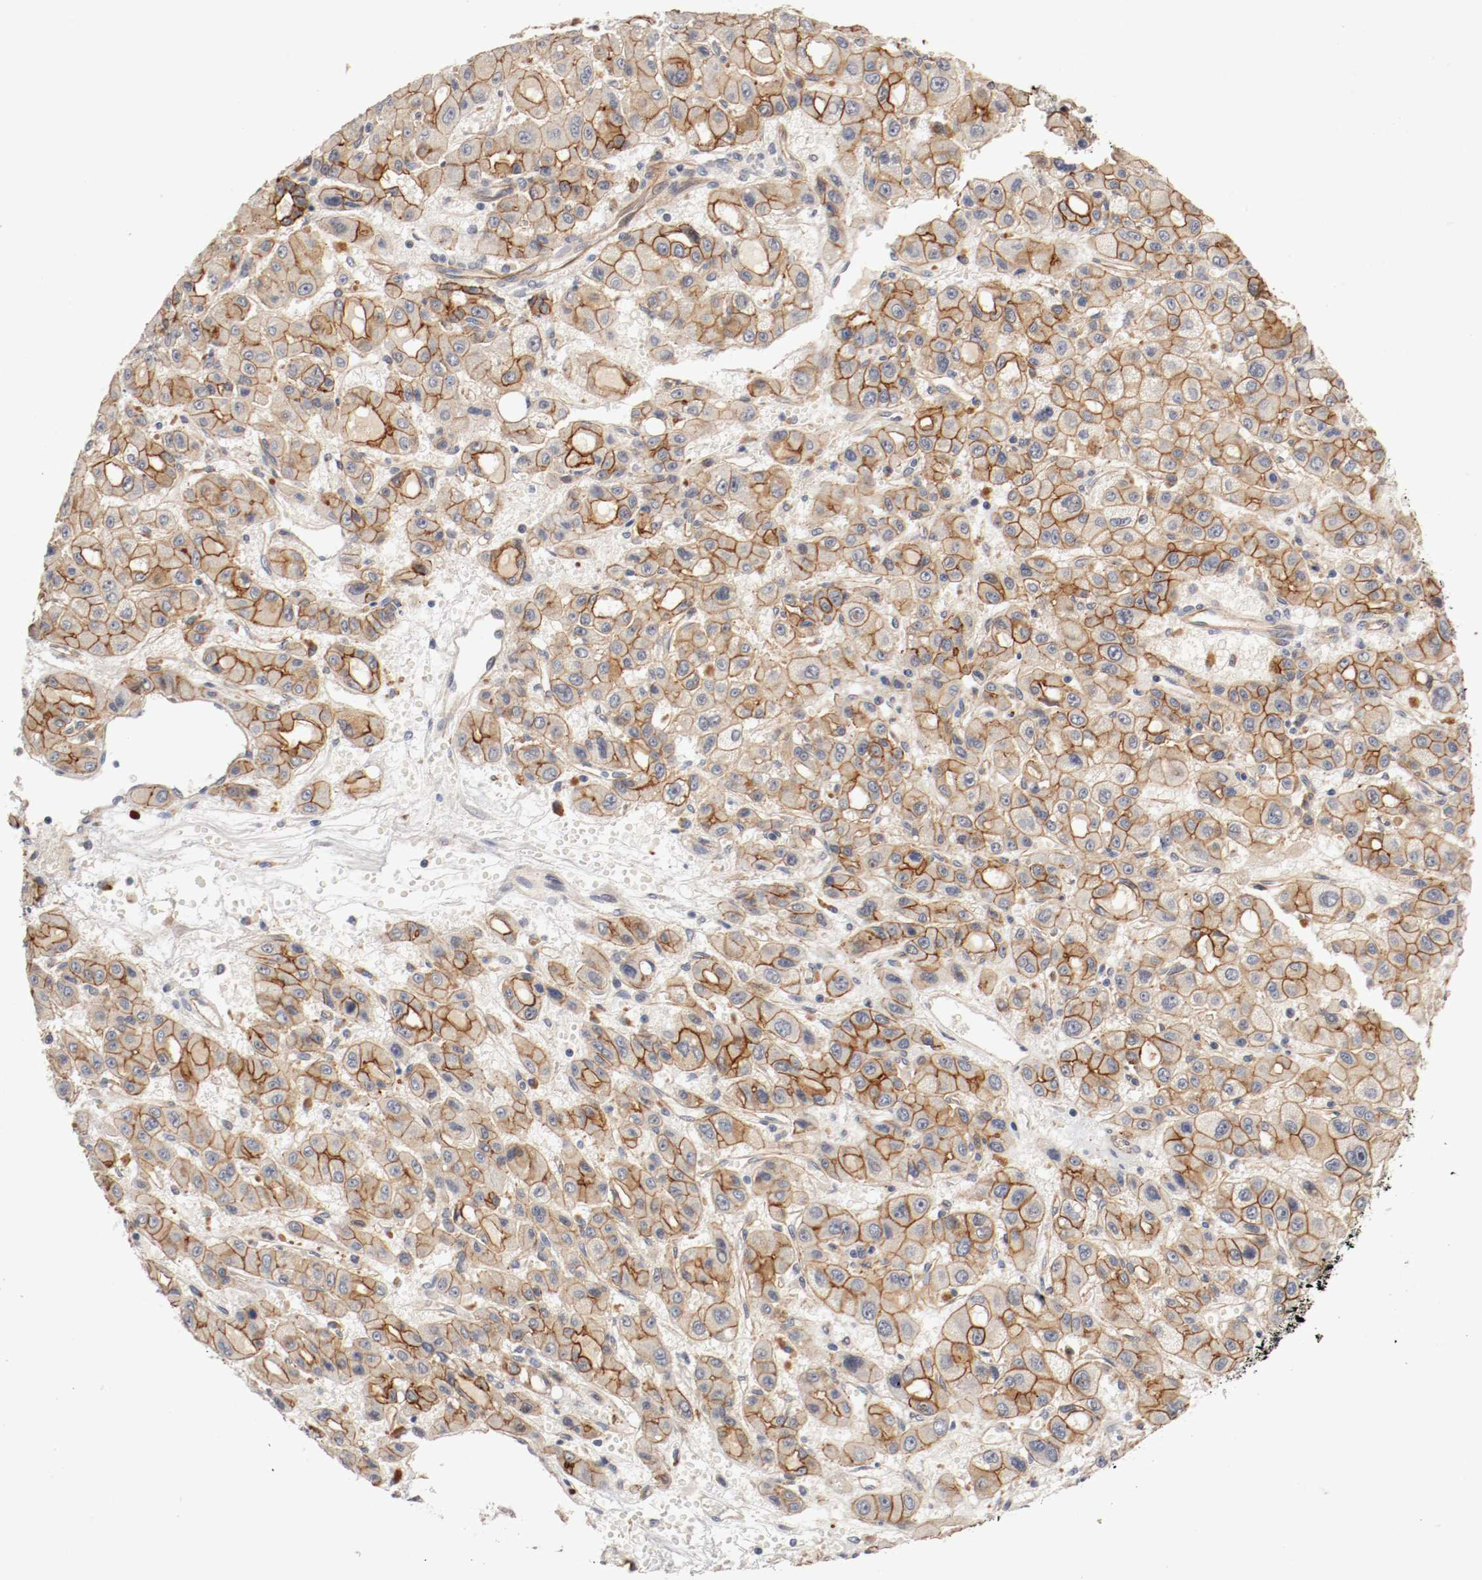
{"staining": {"intensity": "strong", "quantity": ">75%", "location": "cytoplasmic/membranous"}, "tissue": "liver cancer", "cell_type": "Tumor cells", "image_type": "cancer", "snomed": [{"axis": "morphology", "description": "Carcinoma, Hepatocellular, NOS"}, {"axis": "topography", "description": "Liver"}], "caption": "This photomicrograph reveals hepatocellular carcinoma (liver) stained with IHC to label a protein in brown. The cytoplasmic/membranous of tumor cells show strong positivity for the protein. Nuclei are counter-stained blue.", "gene": "TYK2", "patient": {"sex": "male", "age": 55}}